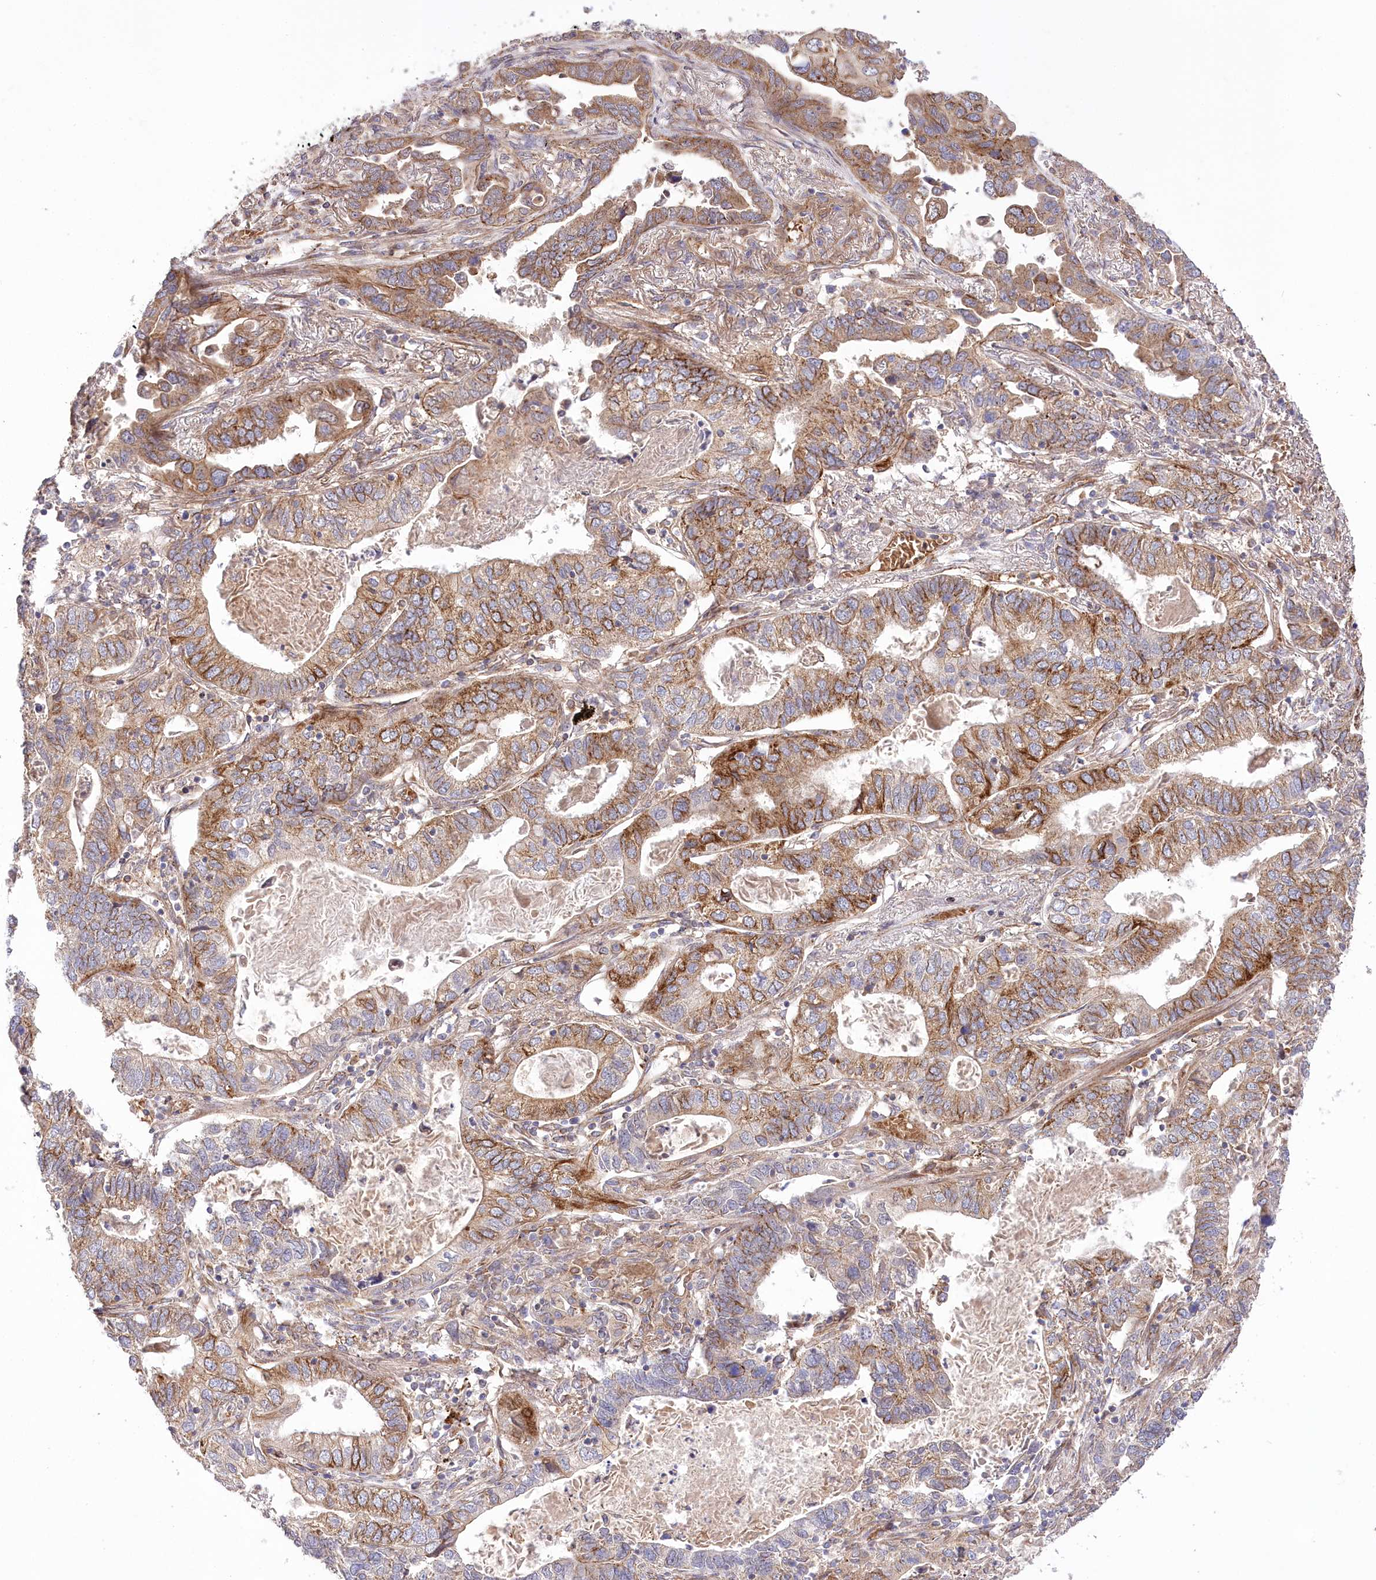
{"staining": {"intensity": "strong", "quantity": "25%-75%", "location": "cytoplasmic/membranous"}, "tissue": "lung cancer", "cell_type": "Tumor cells", "image_type": "cancer", "snomed": [{"axis": "morphology", "description": "Adenocarcinoma, NOS"}, {"axis": "topography", "description": "Lung"}], "caption": "Immunohistochemistry (IHC) staining of adenocarcinoma (lung), which displays high levels of strong cytoplasmic/membranous positivity in approximately 25%-75% of tumor cells indicating strong cytoplasmic/membranous protein positivity. The staining was performed using DAB (brown) for protein detection and nuclei were counterstained in hematoxylin (blue).", "gene": "TRUB1", "patient": {"sex": "male", "age": 67}}